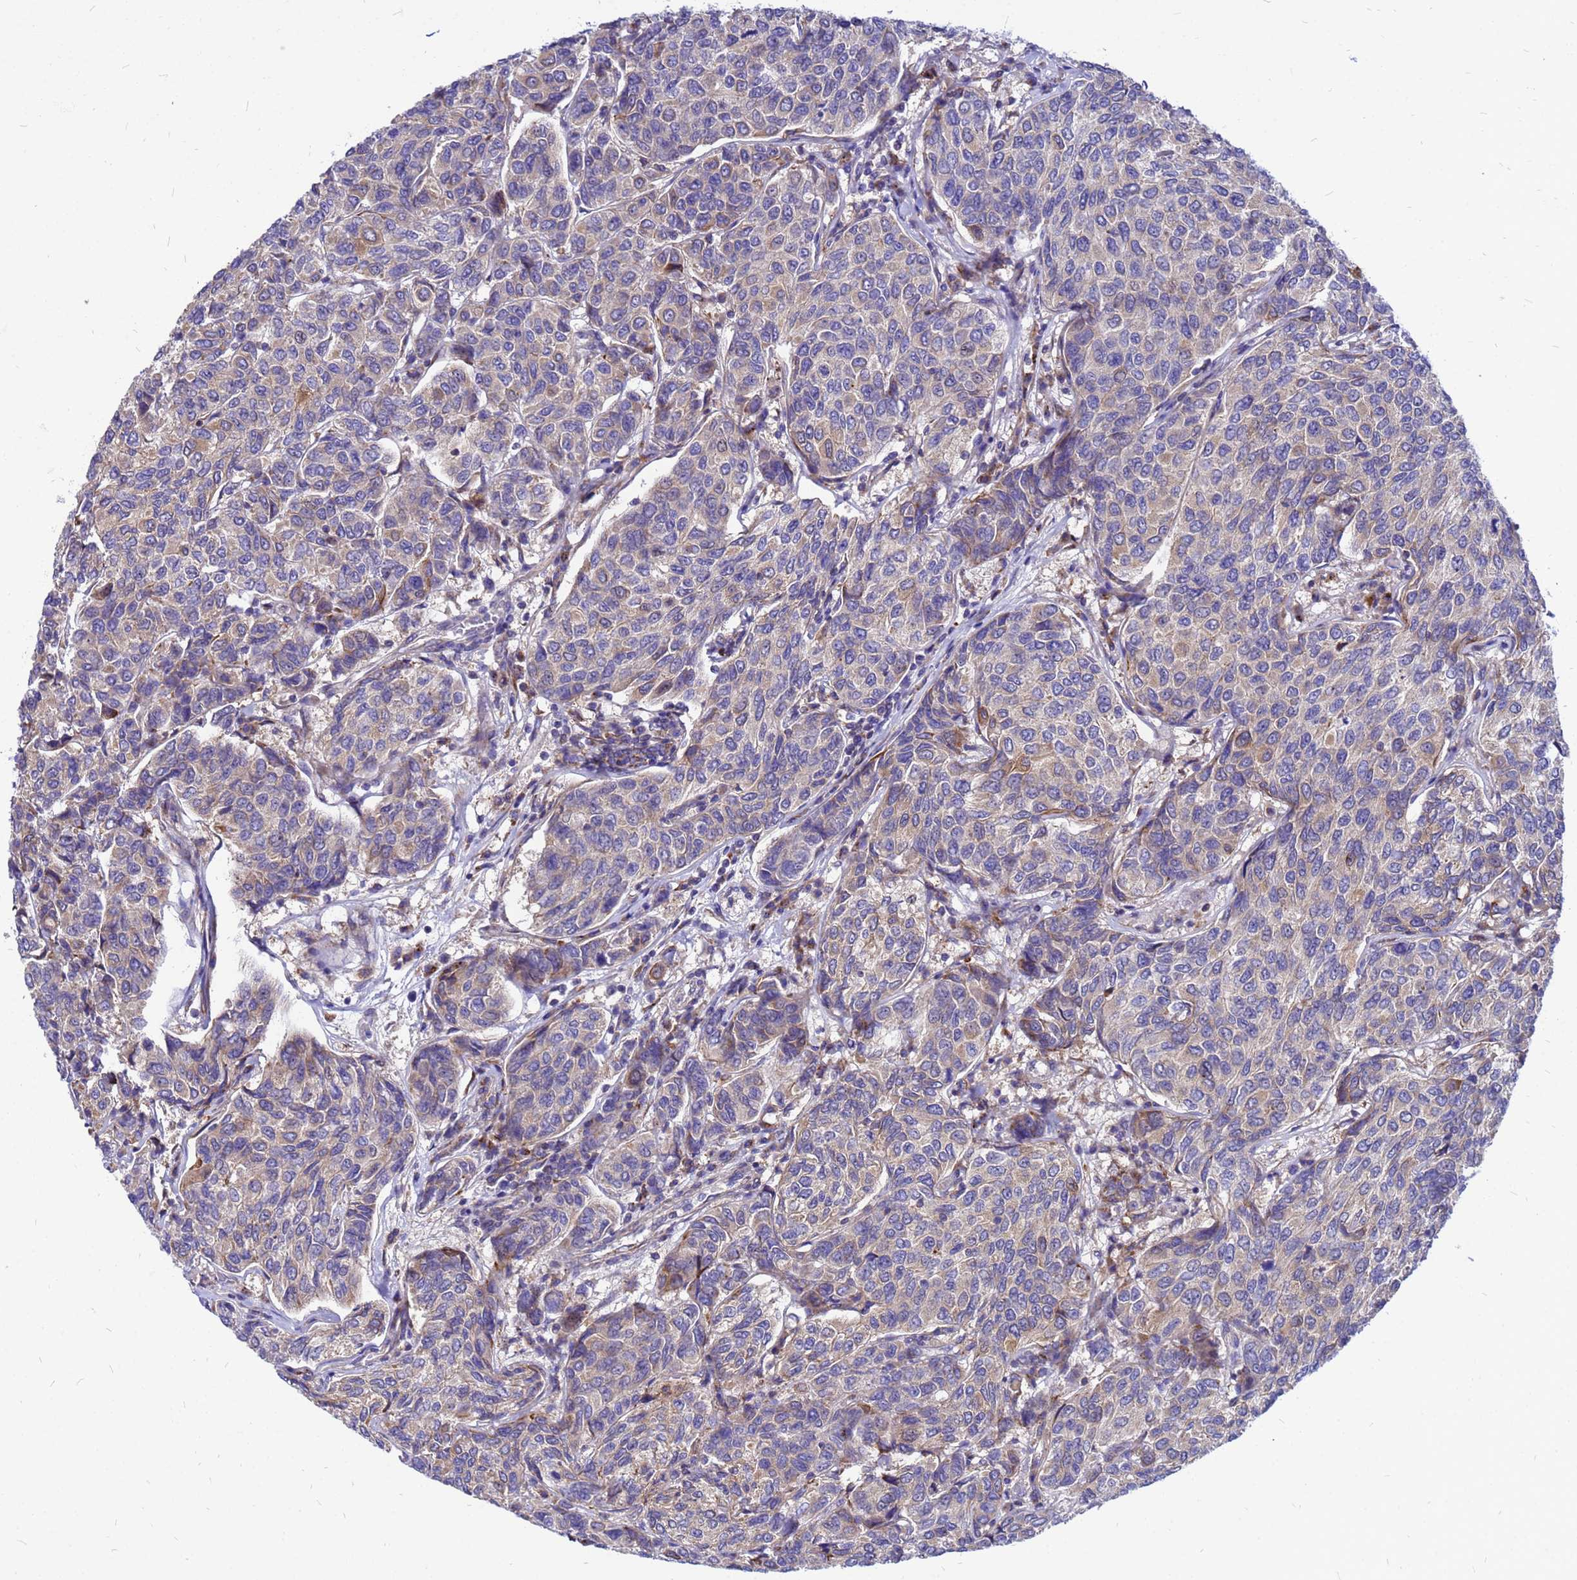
{"staining": {"intensity": "weak", "quantity": "25%-75%", "location": "cytoplasmic/membranous"}, "tissue": "breast cancer", "cell_type": "Tumor cells", "image_type": "cancer", "snomed": [{"axis": "morphology", "description": "Duct carcinoma"}, {"axis": "topography", "description": "Breast"}], "caption": "Human invasive ductal carcinoma (breast) stained with a brown dye reveals weak cytoplasmic/membranous positive positivity in approximately 25%-75% of tumor cells.", "gene": "FHIP1A", "patient": {"sex": "female", "age": 55}}